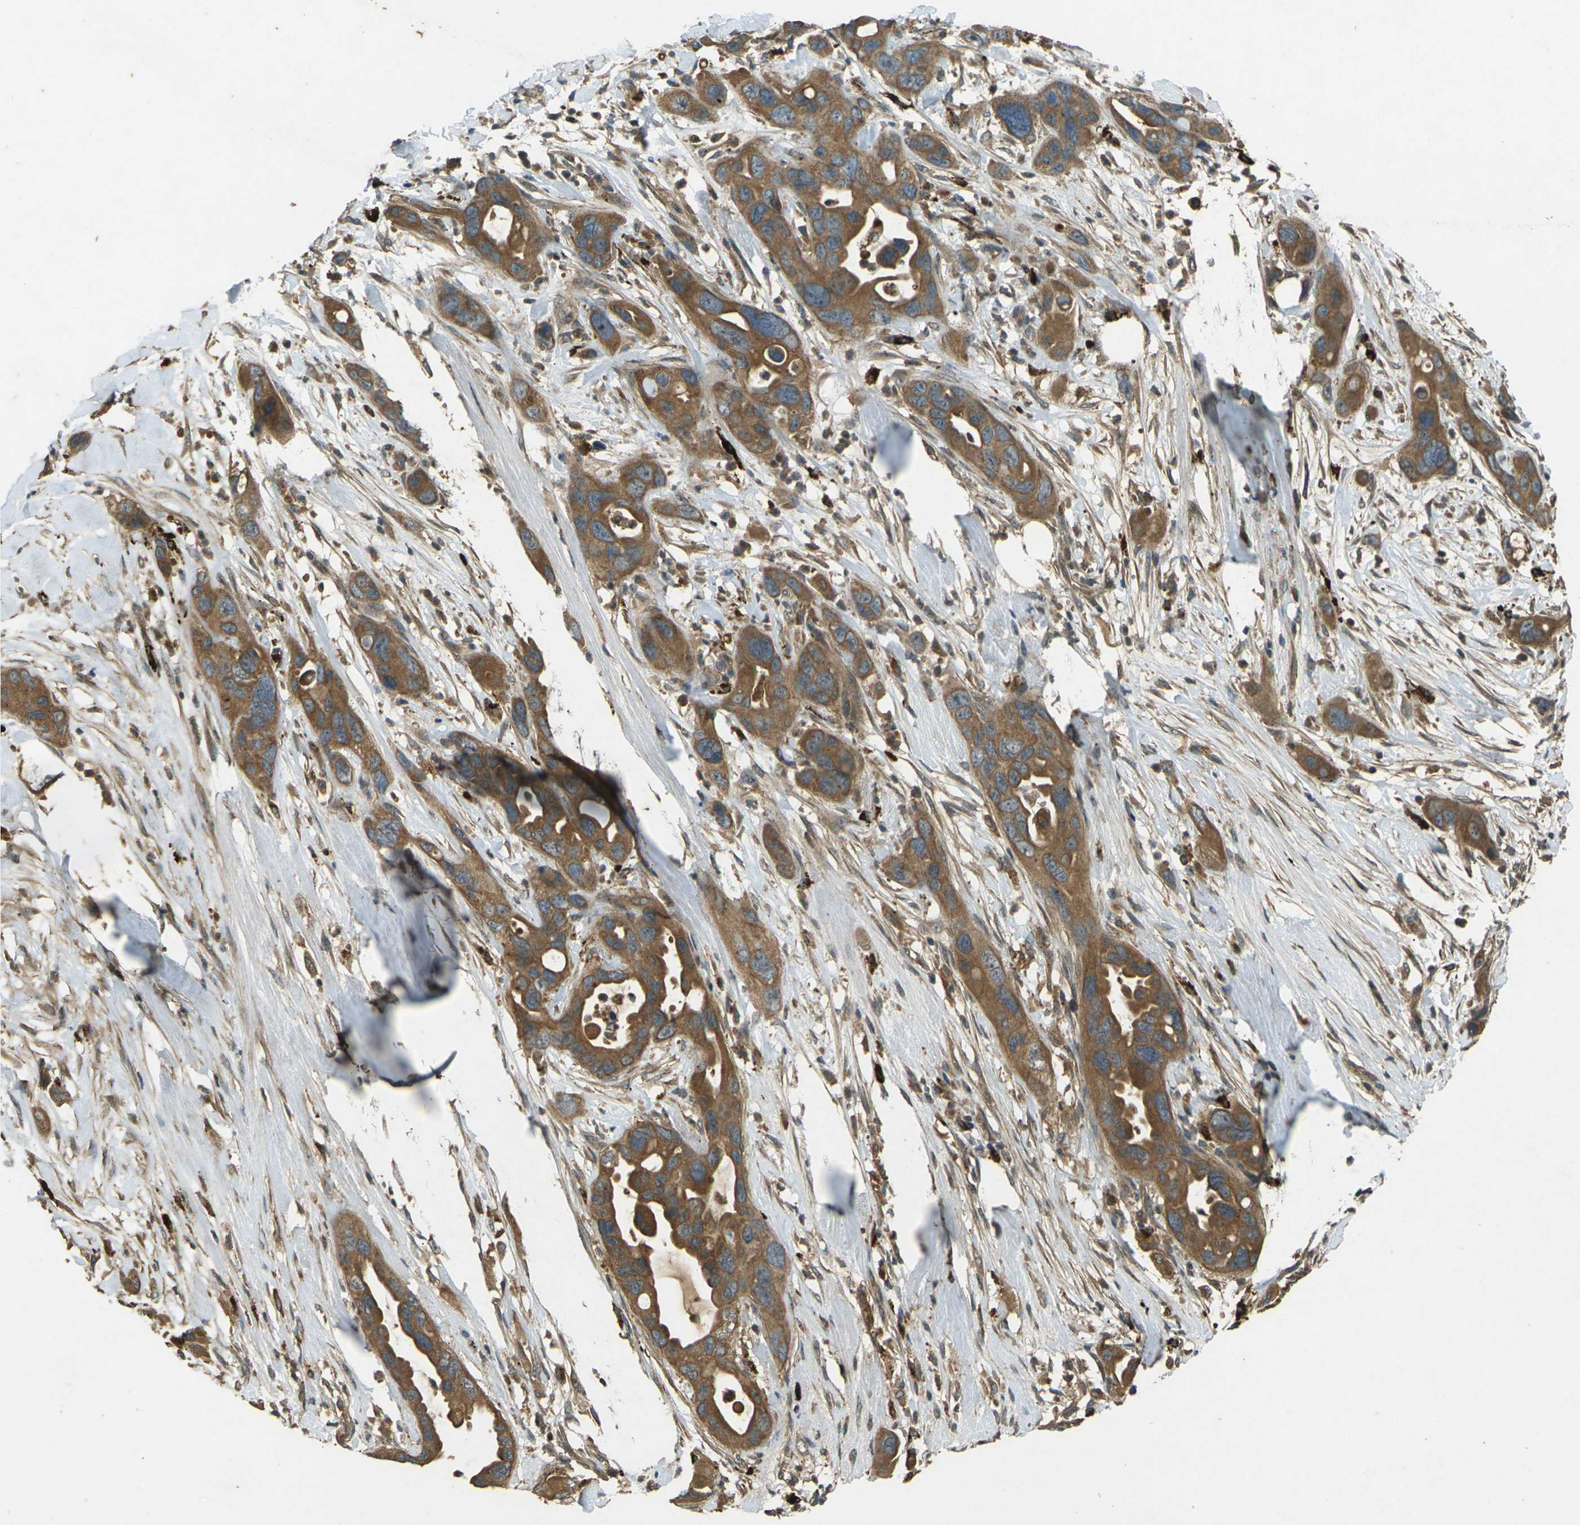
{"staining": {"intensity": "strong", "quantity": ">75%", "location": "cytoplasmic/membranous"}, "tissue": "pancreatic cancer", "cell_type": "Tumor cells", "image_type": "cancer", "snomed": [{"axis": "morphology", "description": "Adenocarcinoma, NOS"}, {"axis": "topography", "description": "Pancreas"}], "caption": "Immunohistochemical staining of pancreatic cancer reveals strong cytoplasmic/membranous protein positivity in approximately >75% of tumor cells.", "gene": "TAP1", "patient": {"sex": "female", "age": 71}}